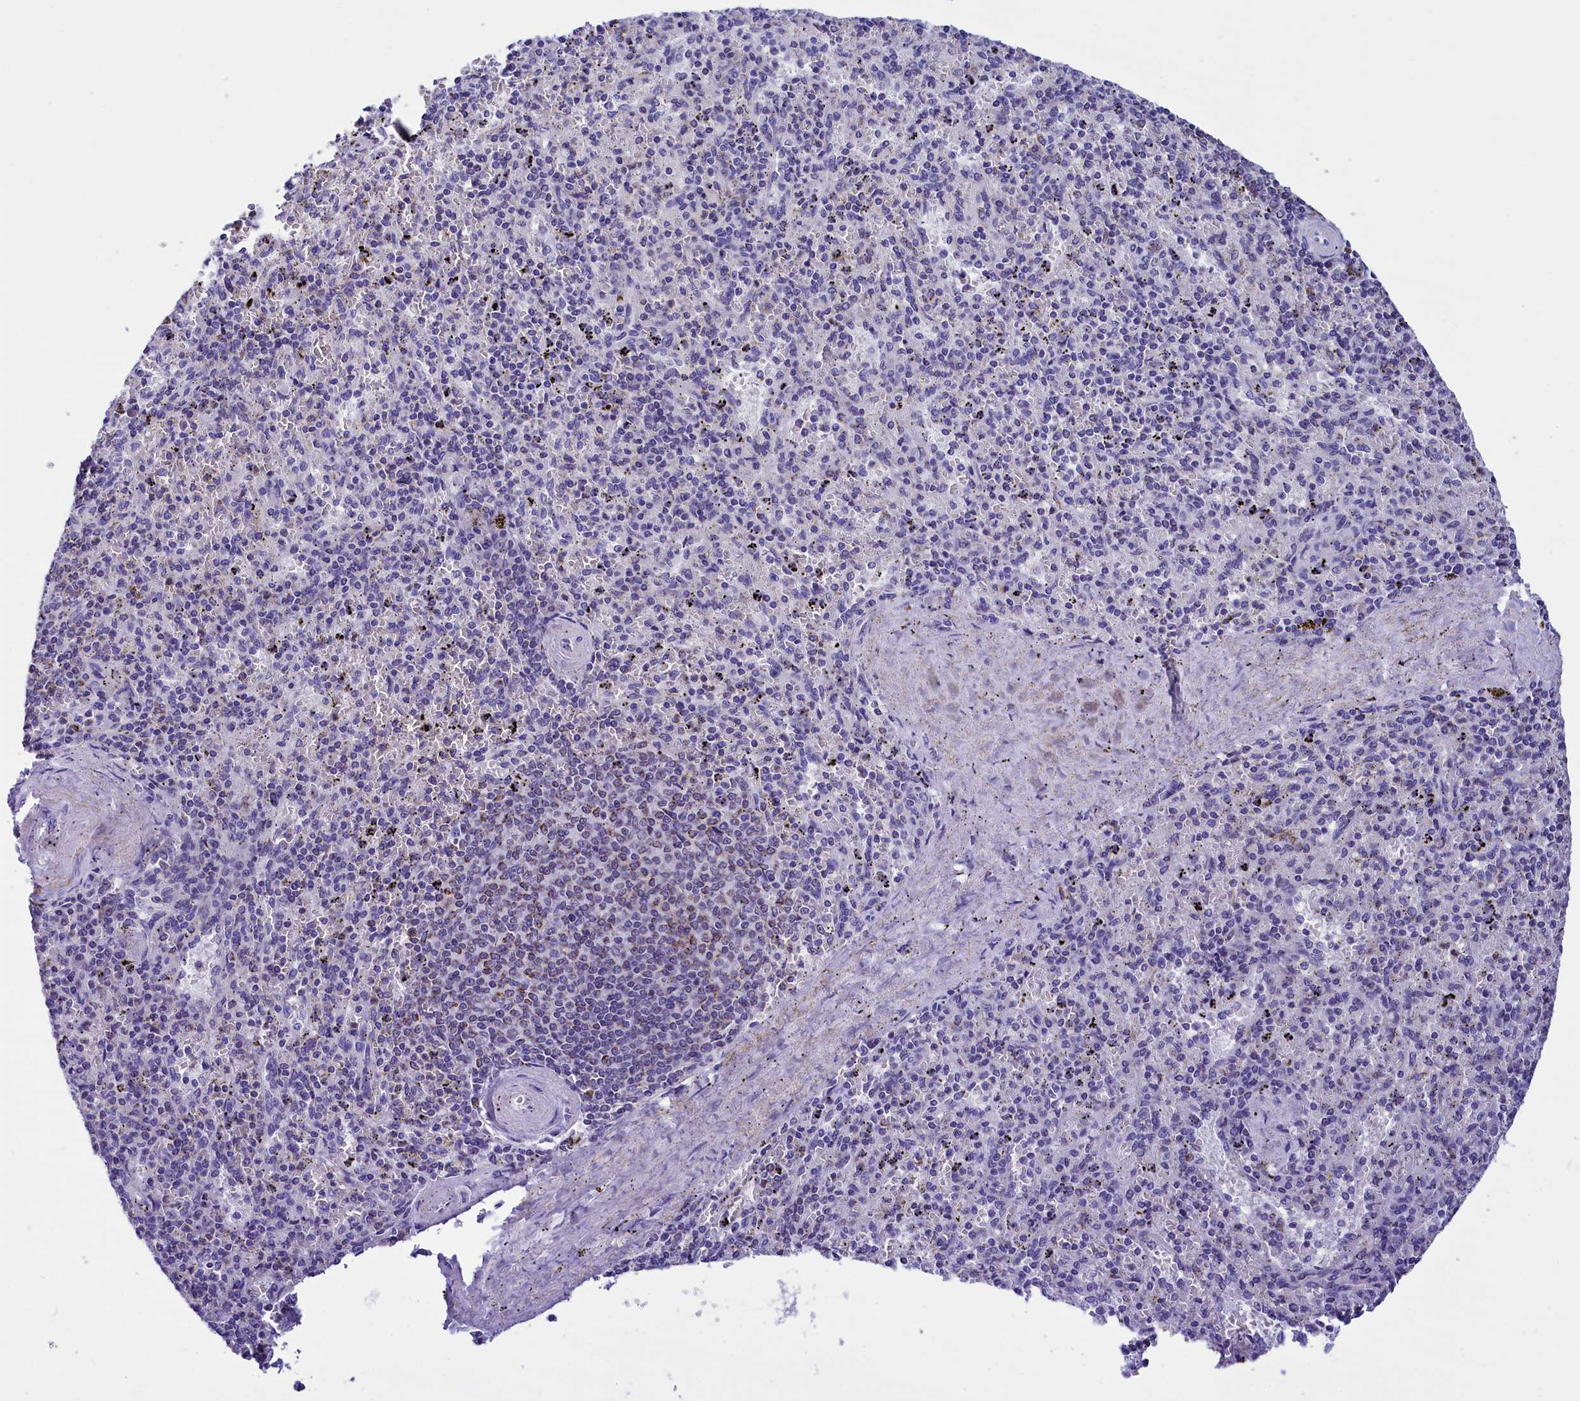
{"staining": {"intensity": "negative", "quantity": "none", "location": "none"}, "tissue": "spleen", "cell_type": "Cells in red pulp", "image_type": "normal", "snomed": [{"axis": "morphology", "description": "Normal tissue, NOS"}, {"axis": "topography", "description": "Spleen"}], "caption": "DAB (3,3'-diaminobenzidine) immunohistochemical staining of normal human spleen shows no significant positivity in cells in red pulp. Nuclei are stained in blue.", "gene": "ABAT", "patient": {"sex": "male", "age": 82}}